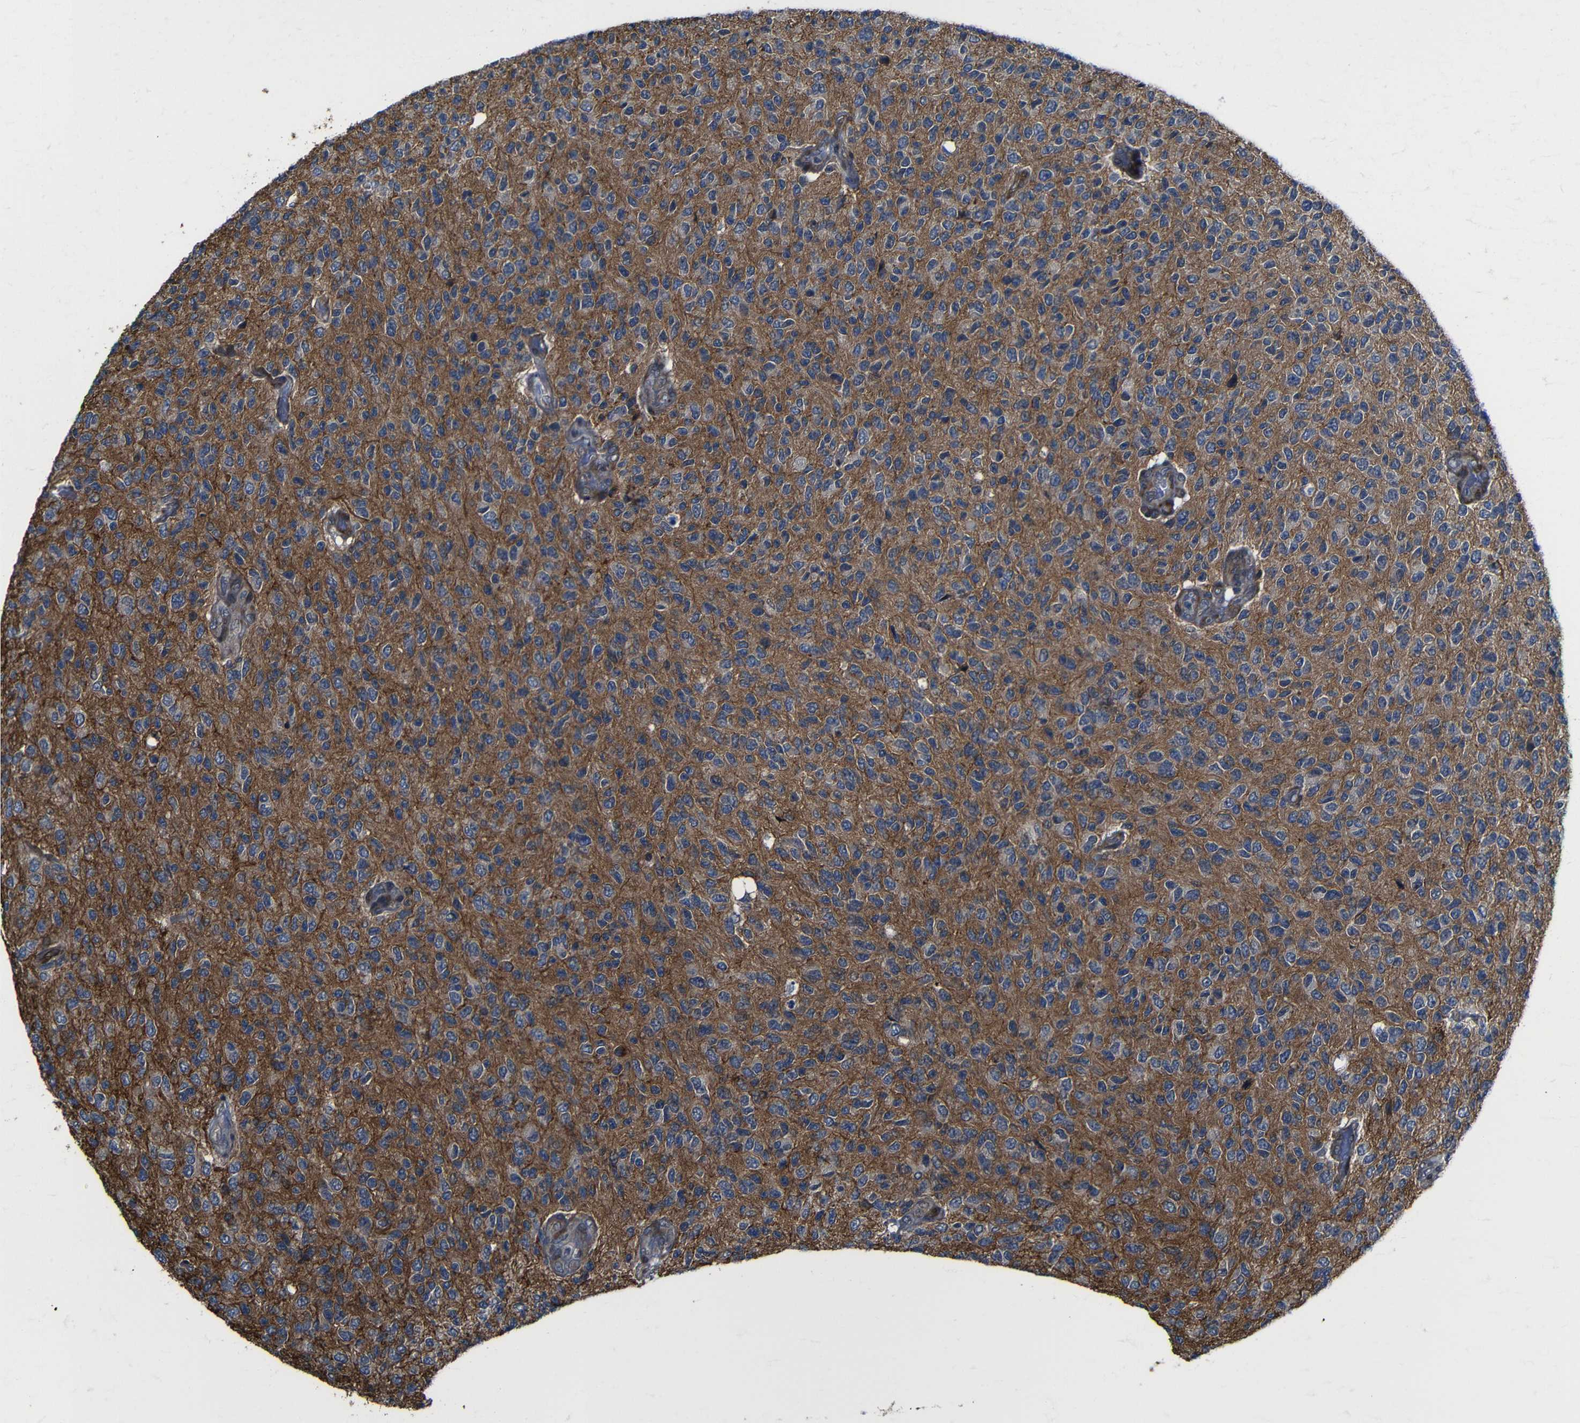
{"staining": {"intensity": "weak", "quantity": "25%-75%", "location": "cytoplasmic/membranous"}, "tissue": "glioma", "cell_type": "Tumor cells", "image_type": "cancer", "snomed": [{"axis": "morphology", "description": "Glioma, malignant, High grade"}, {"axis": "topography", "description": "pancreas cauda"}], "caption": "Malignant high-grade glioma stained for a protein (brown) exhibits weak cytoplasmic/membranous positive expression in approximately 25%-75% of tumor cells.", "gene": "KIAA0513", "patient": {"sex": "male", "age": 60}}